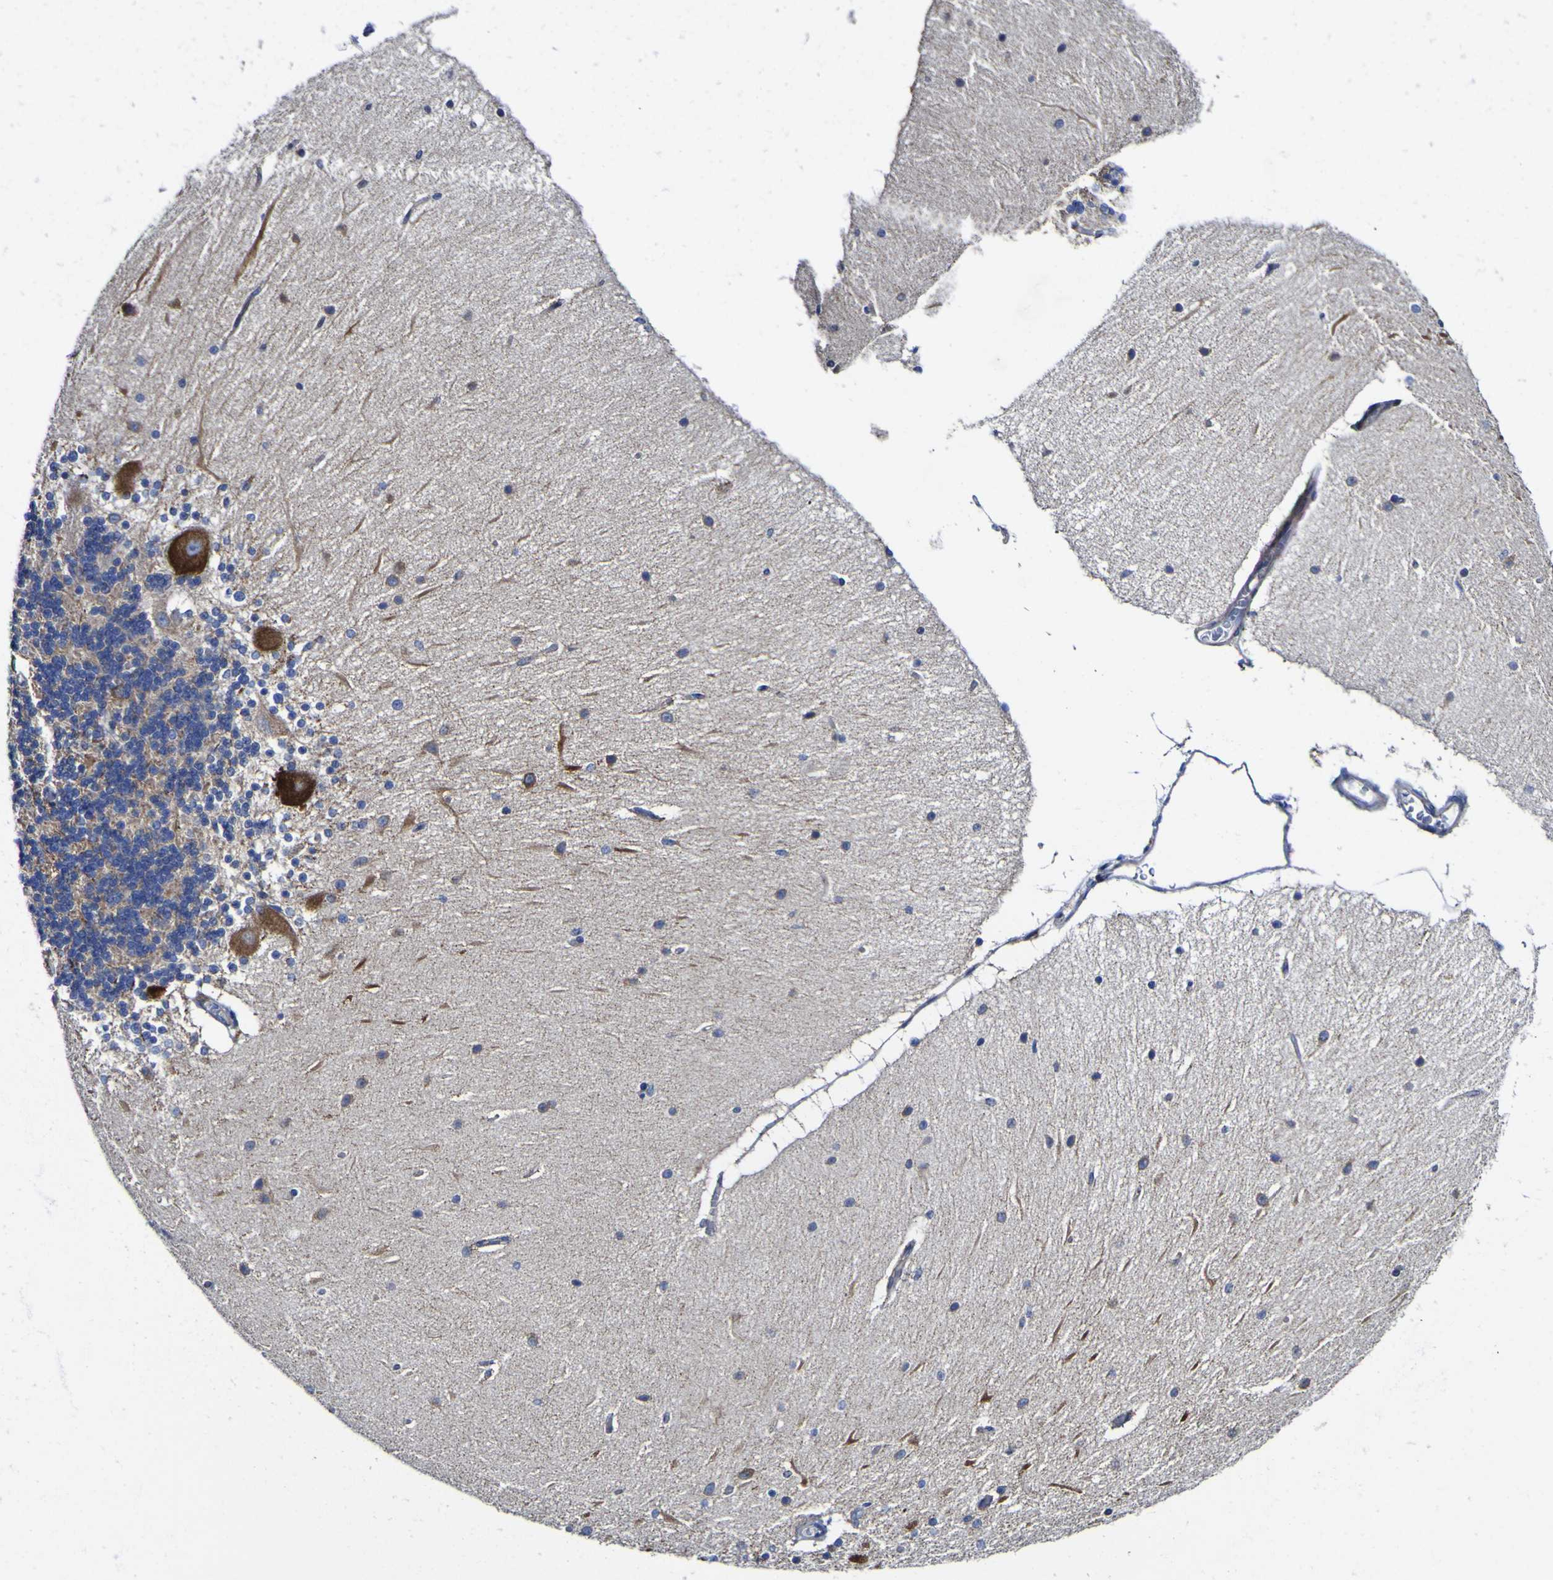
{"staining": {"intensity": "negative", "quantity": "none", "location": "none"}, "tissue": "cerebellum", "cell_type": "Cells in granular layer", "image_type": "normal", "snomed": [{"axis": "morphology", "description": "Normal tissue, NOS"}, {"axis": "topography", "description": "Cerebellum"}], "caption": "An immunohistochemistry histopathology image of benign cerebellum is shown. There is no staining in cells in granular layer of cerebellum. (Immunohistochemistry, brightfield microscopy, high magnification).", "gene": "CCDC90B", "patient": {"sex": "female", "age": 54}}